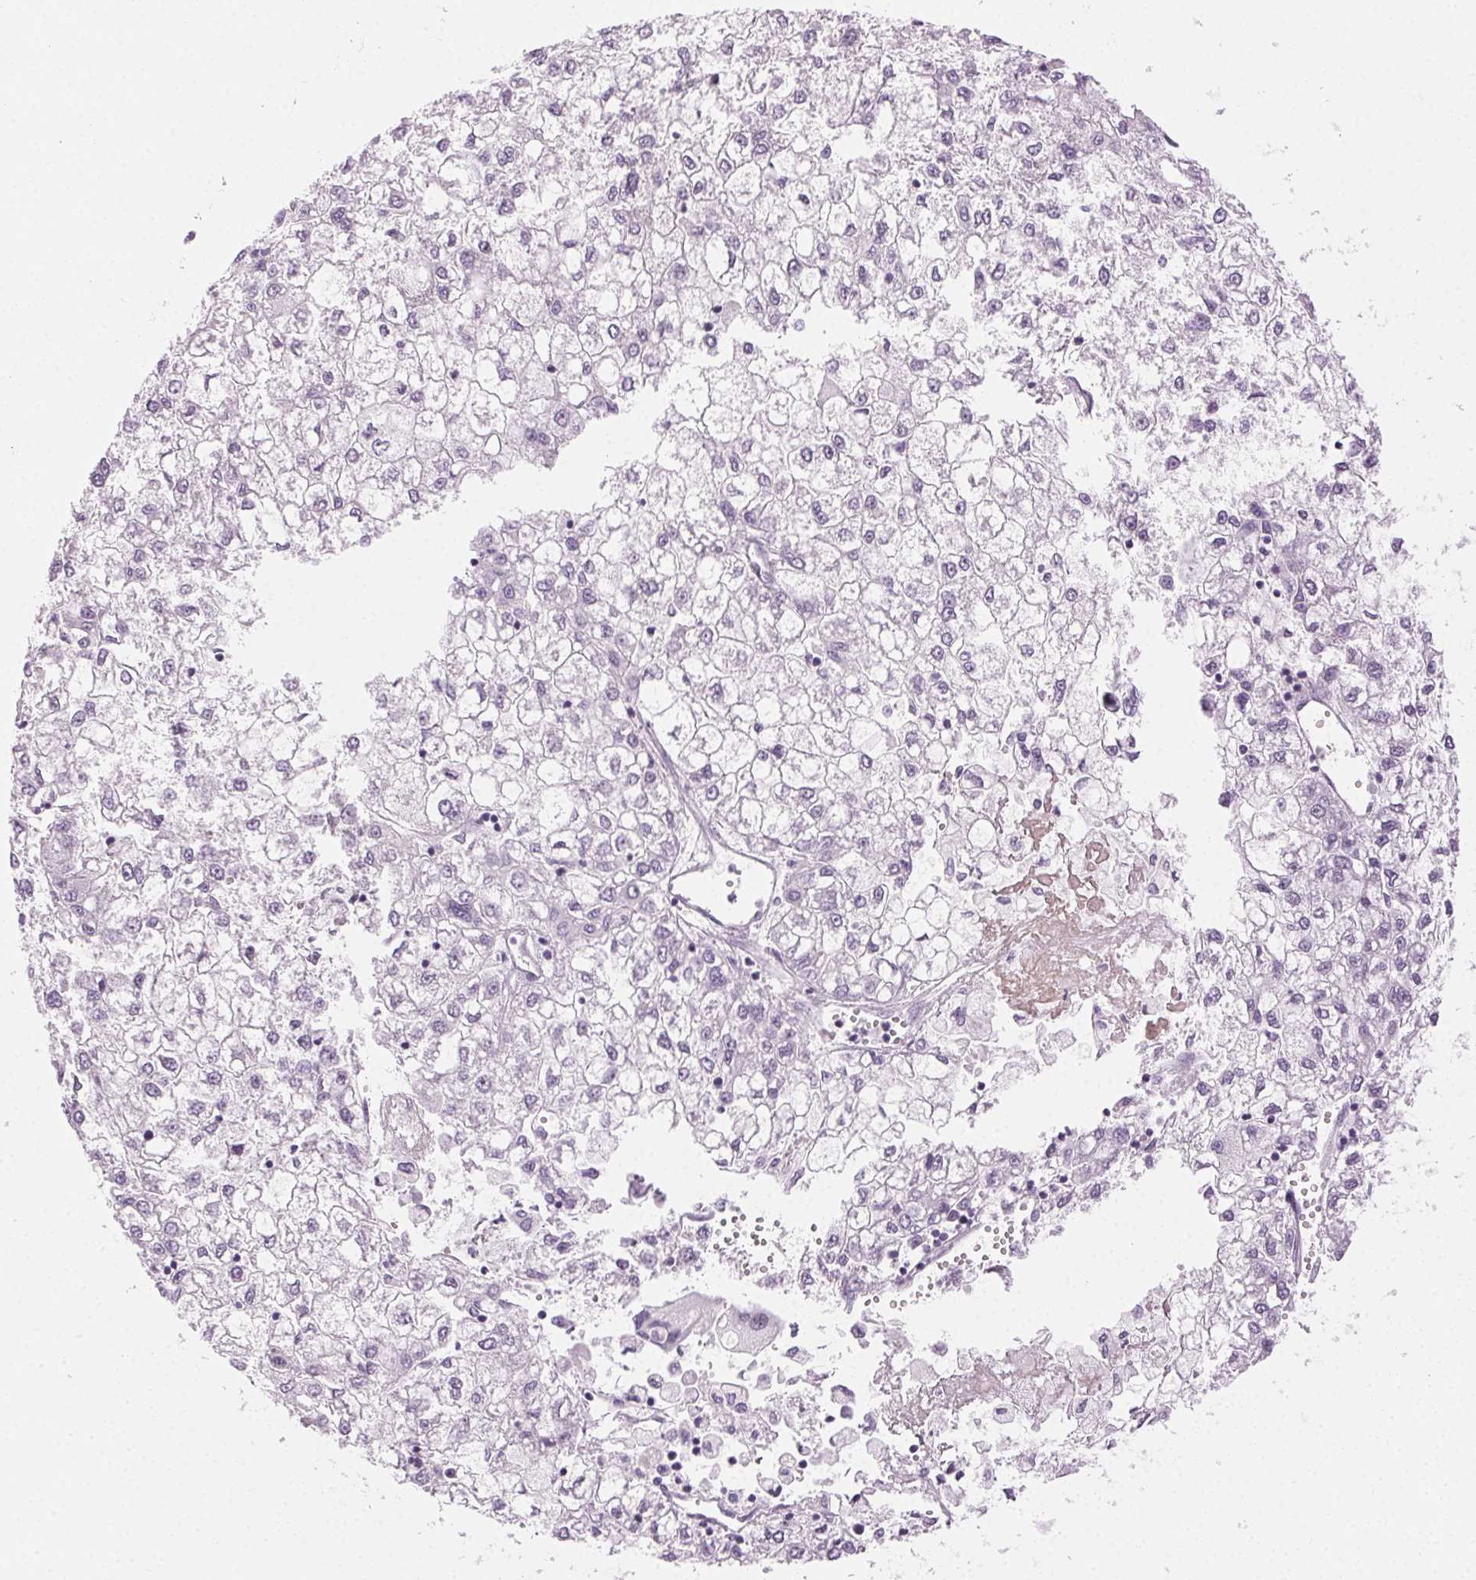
{"staining": {"intensity": "negative", "quantity": "none", "location": "none"}, "tissue": "liver cancer", "cell_type": "Tumor cells", "image_type": "cancer", "snomed": [{"axis": "morphology", "description": "Carcinoma, Hepatocellular, NOS"}, {"axis": "topography", "description": "Liver"}], "caption": "A high-resolution photomicrograph shows immunohistochemistry staining of liver cancer, which displays no significant expression in tumor cells. (DAB immunohistochemistry (IHC) with hematoxylin counter stain).", "gene": "AIF1L", "patient": {"sex": "male", "age": 40}}